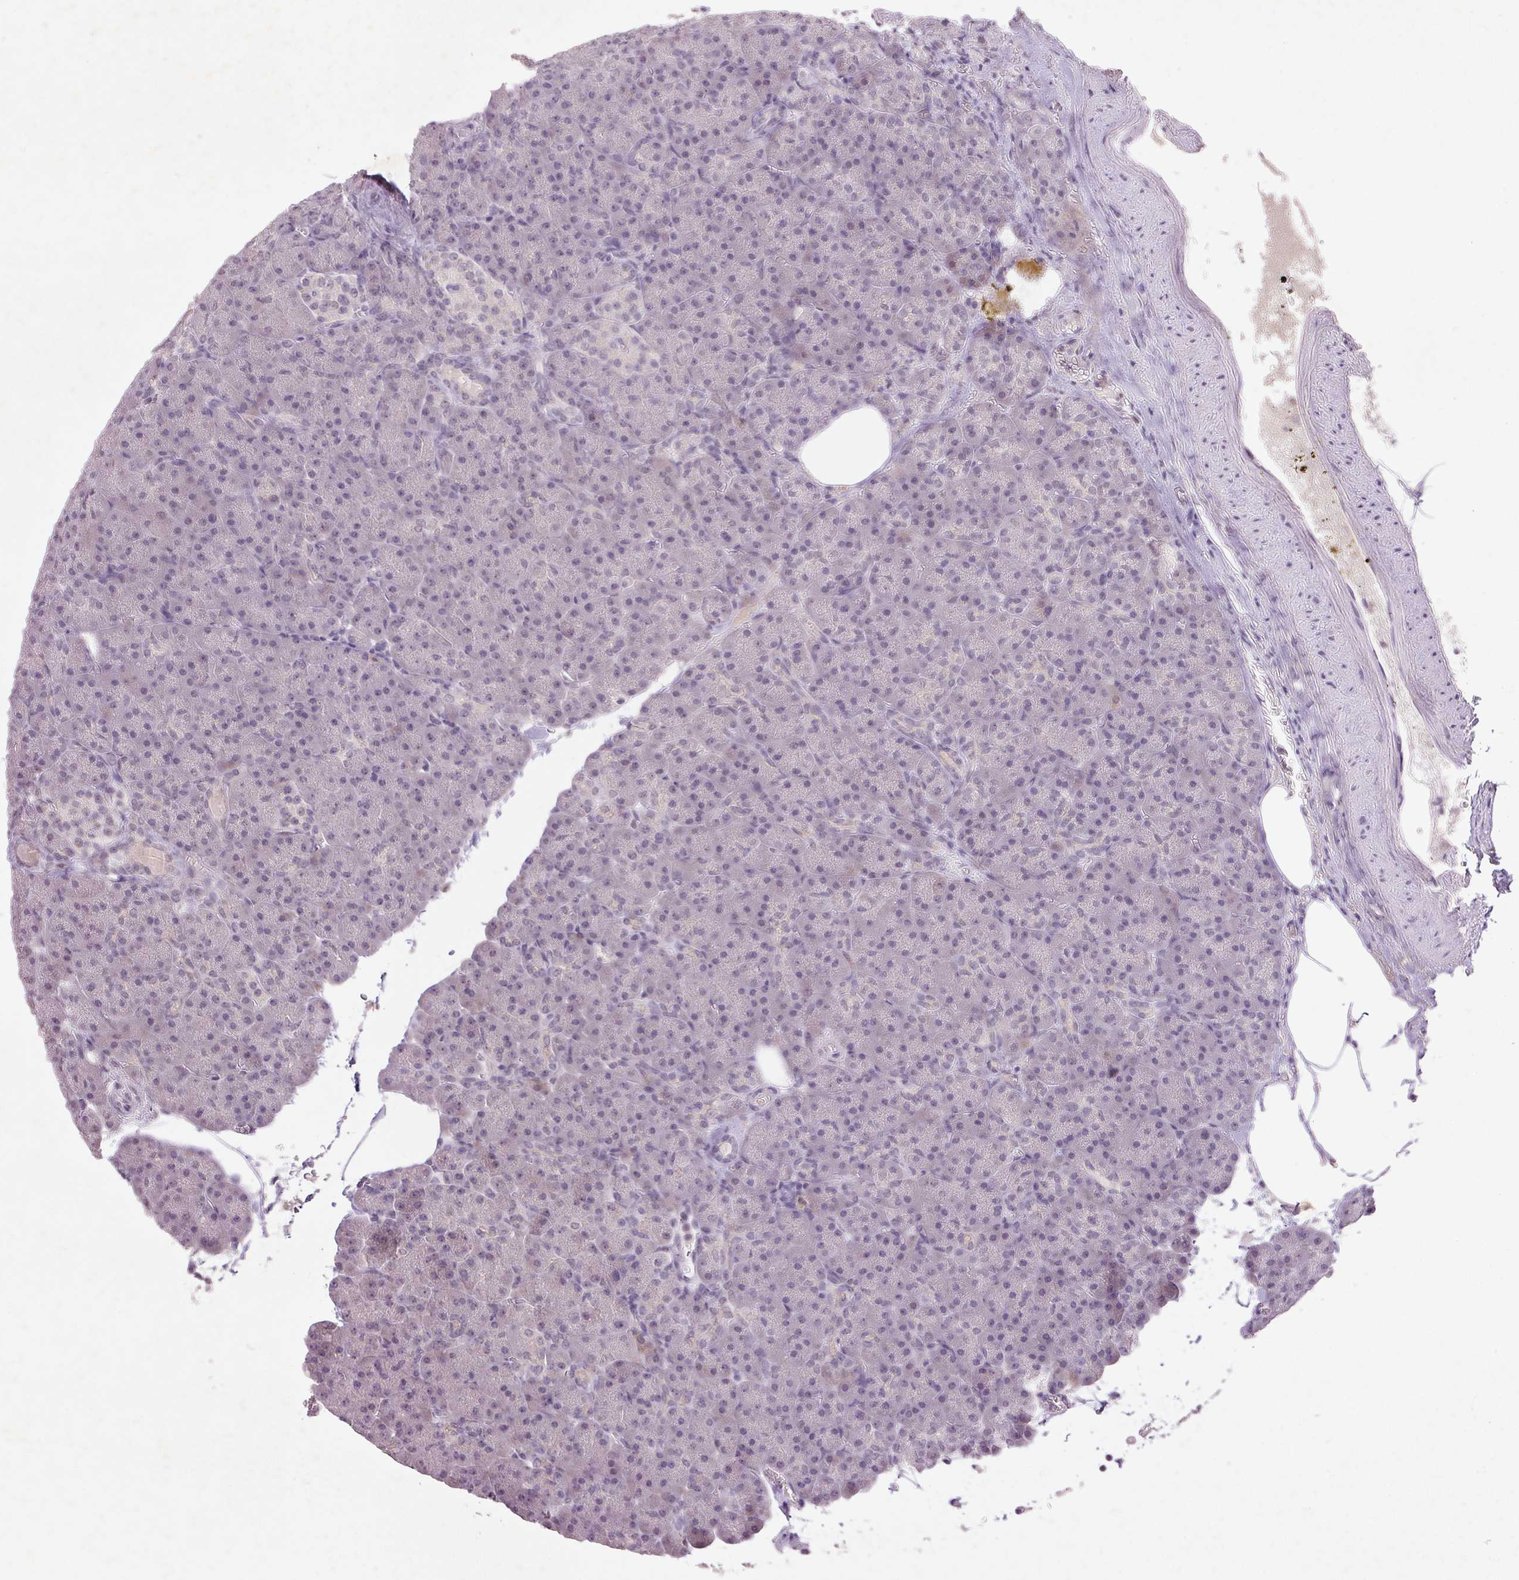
{"staining": {"intensity": "negative", "quantity": "none", "location": "none"}, "tissue": "pancreas", "cell_type": "Exocrine glandular cells", "image_type": "normal", "snomed": [{"axis": "morphology", "description": "Normal tissue, NOS"}, {"axis": "topography", "description": "Pancreas"}], "caption": "Exocrine glandular cells show no significant staining in unremarkable pancreas. (Stains: DAB immunohistochemistry (IHC) with hematoxylin counter stain, Microscopy: brightfield microscopy at high magnification).", "gene": "FAM168B", "patient": {"sex": "female", "age": 74}}